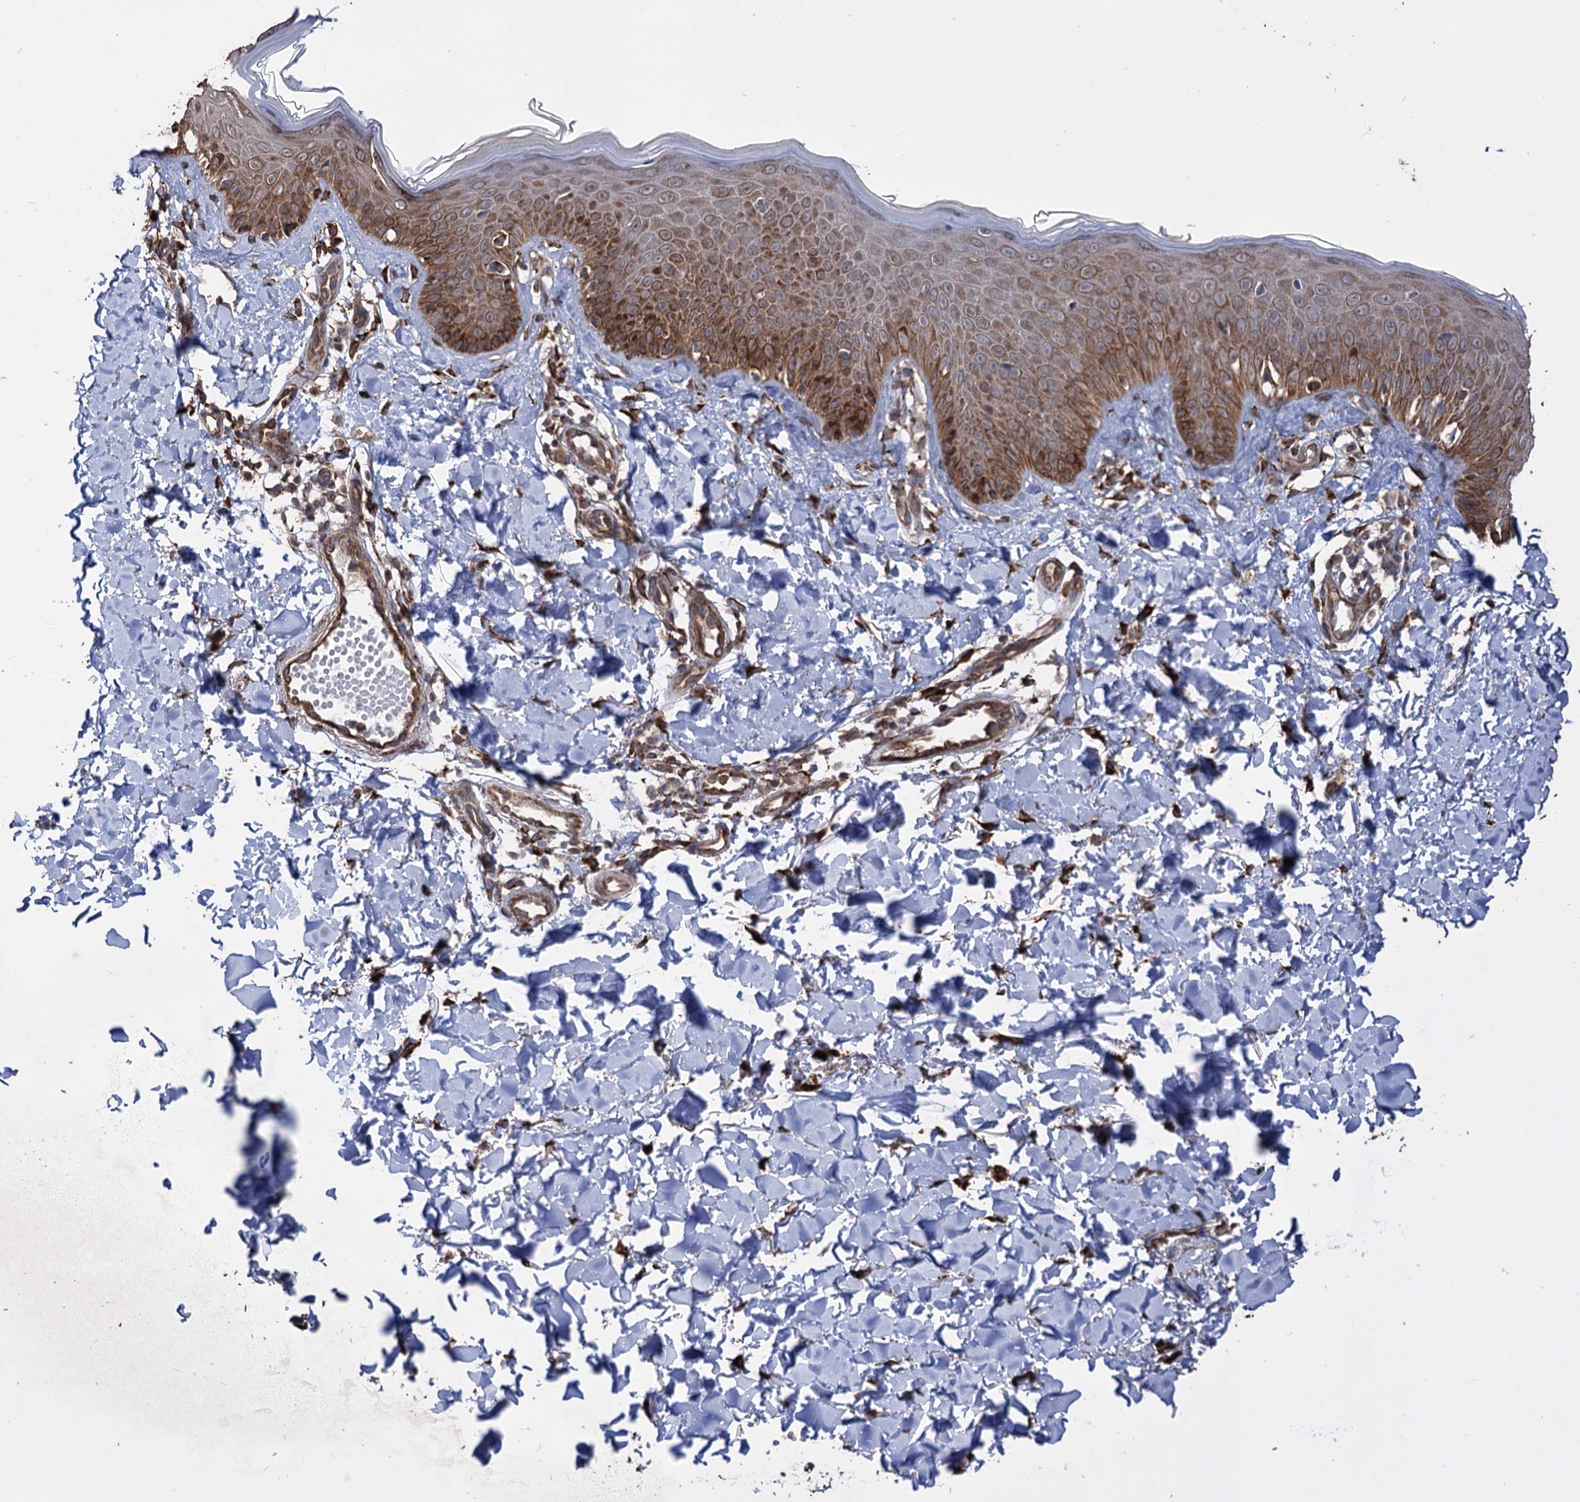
{"staining": {"intensity": "moderate", "quantity": ">75%", "location": "cytoplasmic/membranous"}, "tissue": "skin", "cell_type": "Fibroblasts", "image_type": "normal", "snomed": [{"axis": "morphology", "description": "Normal tissue, NOS"}, {"axis": "topography", "description": "Skin"}], "caption": "Immunohistochemistry (IHC) (DAB) staining of normal human skin exhibits moderate cytoplasmic/membranous protein positivity in about >75% of fibroblasts.", "gene": "CDAN1", "patient": {"sex": "male", "age": 52}}